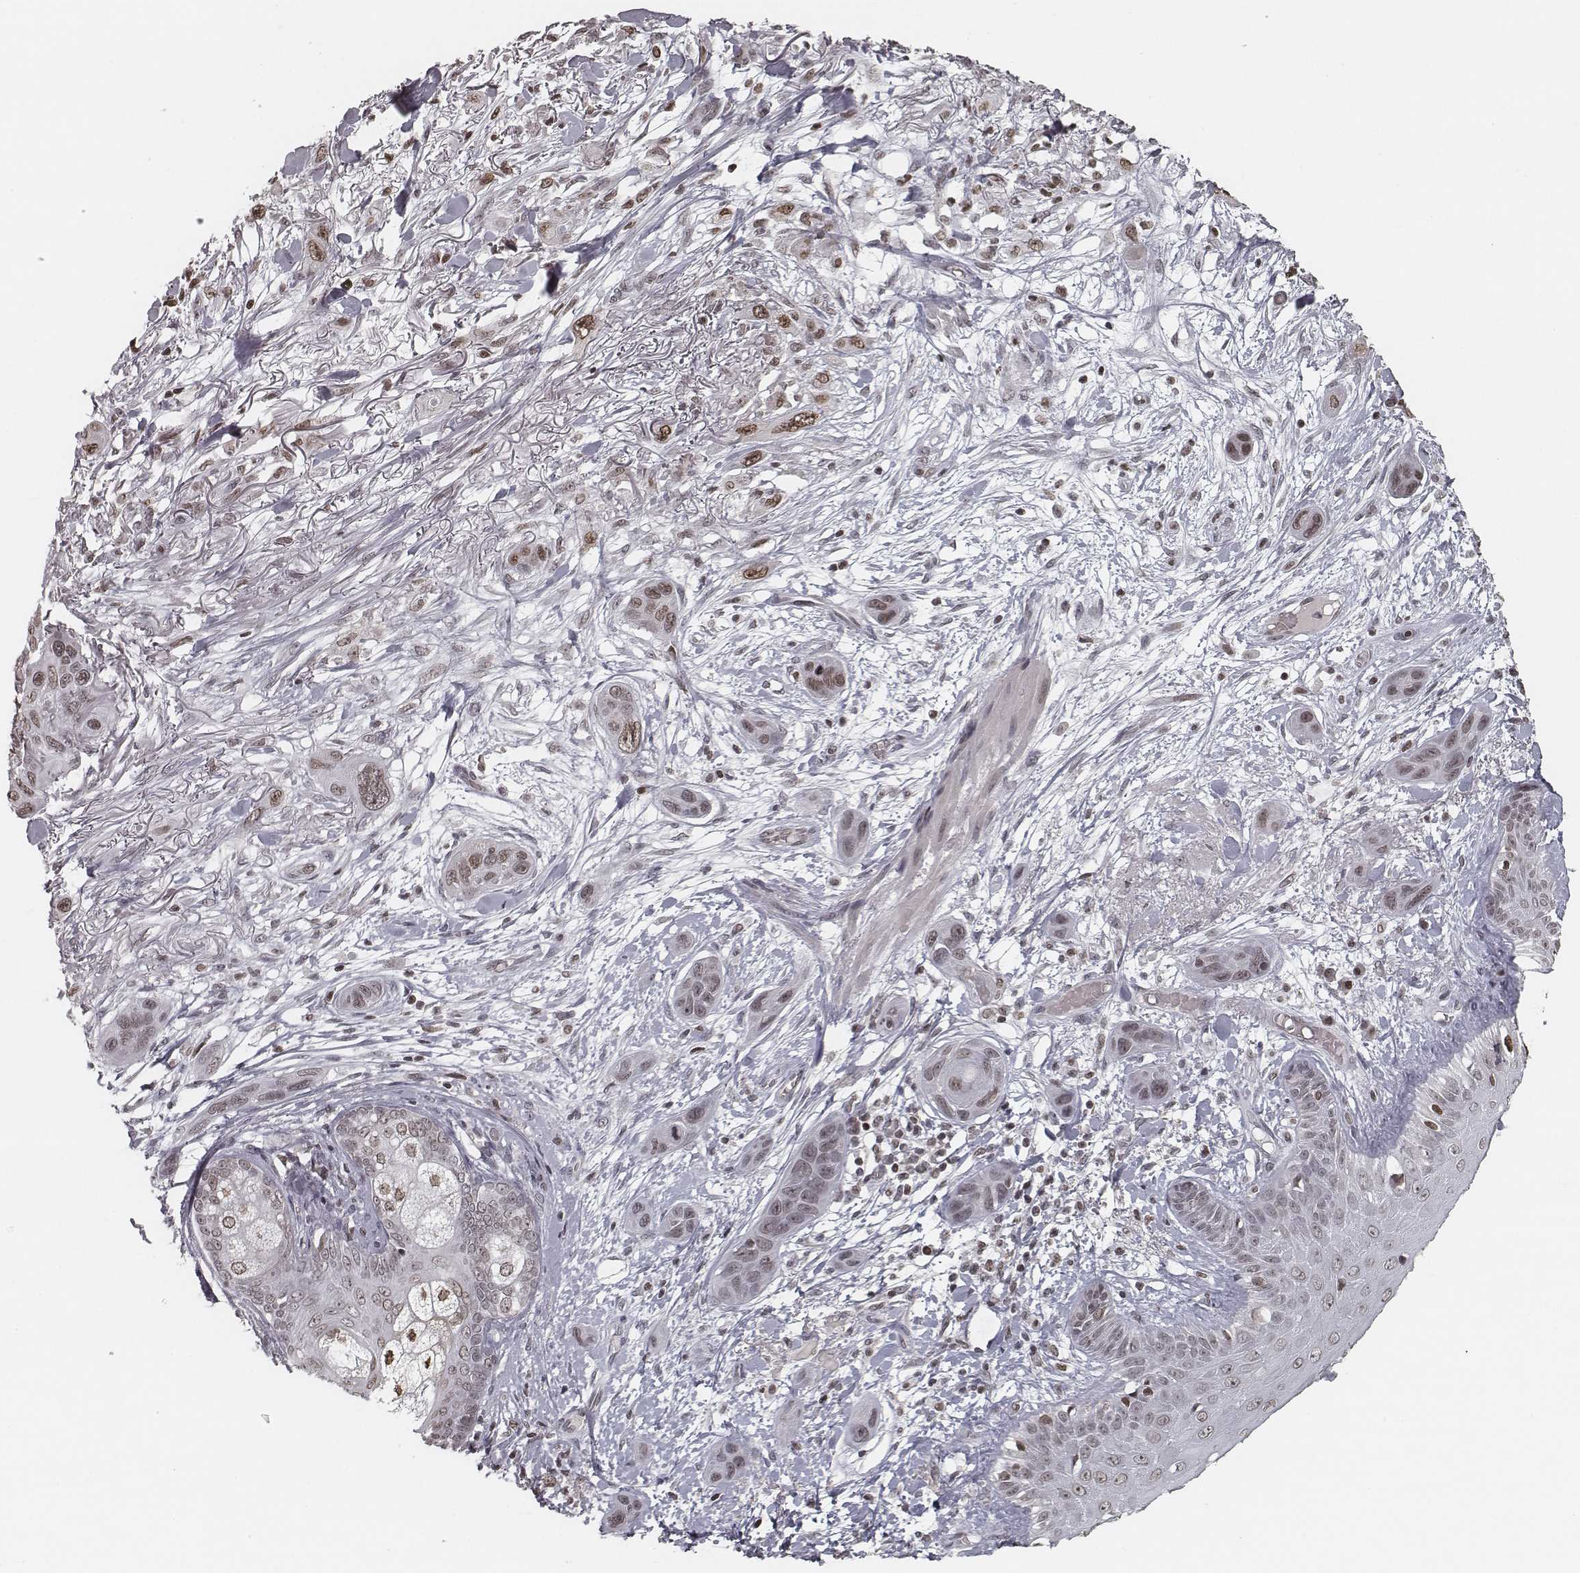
{"staining": {"intensity": "moderate", "quantity": ">75%", "location": "nuclear"}, "tissue": "skin cancer", "cell_type": "Tumor cells", "image_type": "cancer", "snomed": [{"axis": "morphology", "description": "Squamous cell carcinoma, NOS"}, {"axis": "topography", "description": "Skin"}], "caption": "A medium amount of moderate nuclear positivity is present in approximately >75% of tumor cells in skin cancer tissue.", "gene": "HMGA2", "patient": {"sex": "male", "age": 79}}